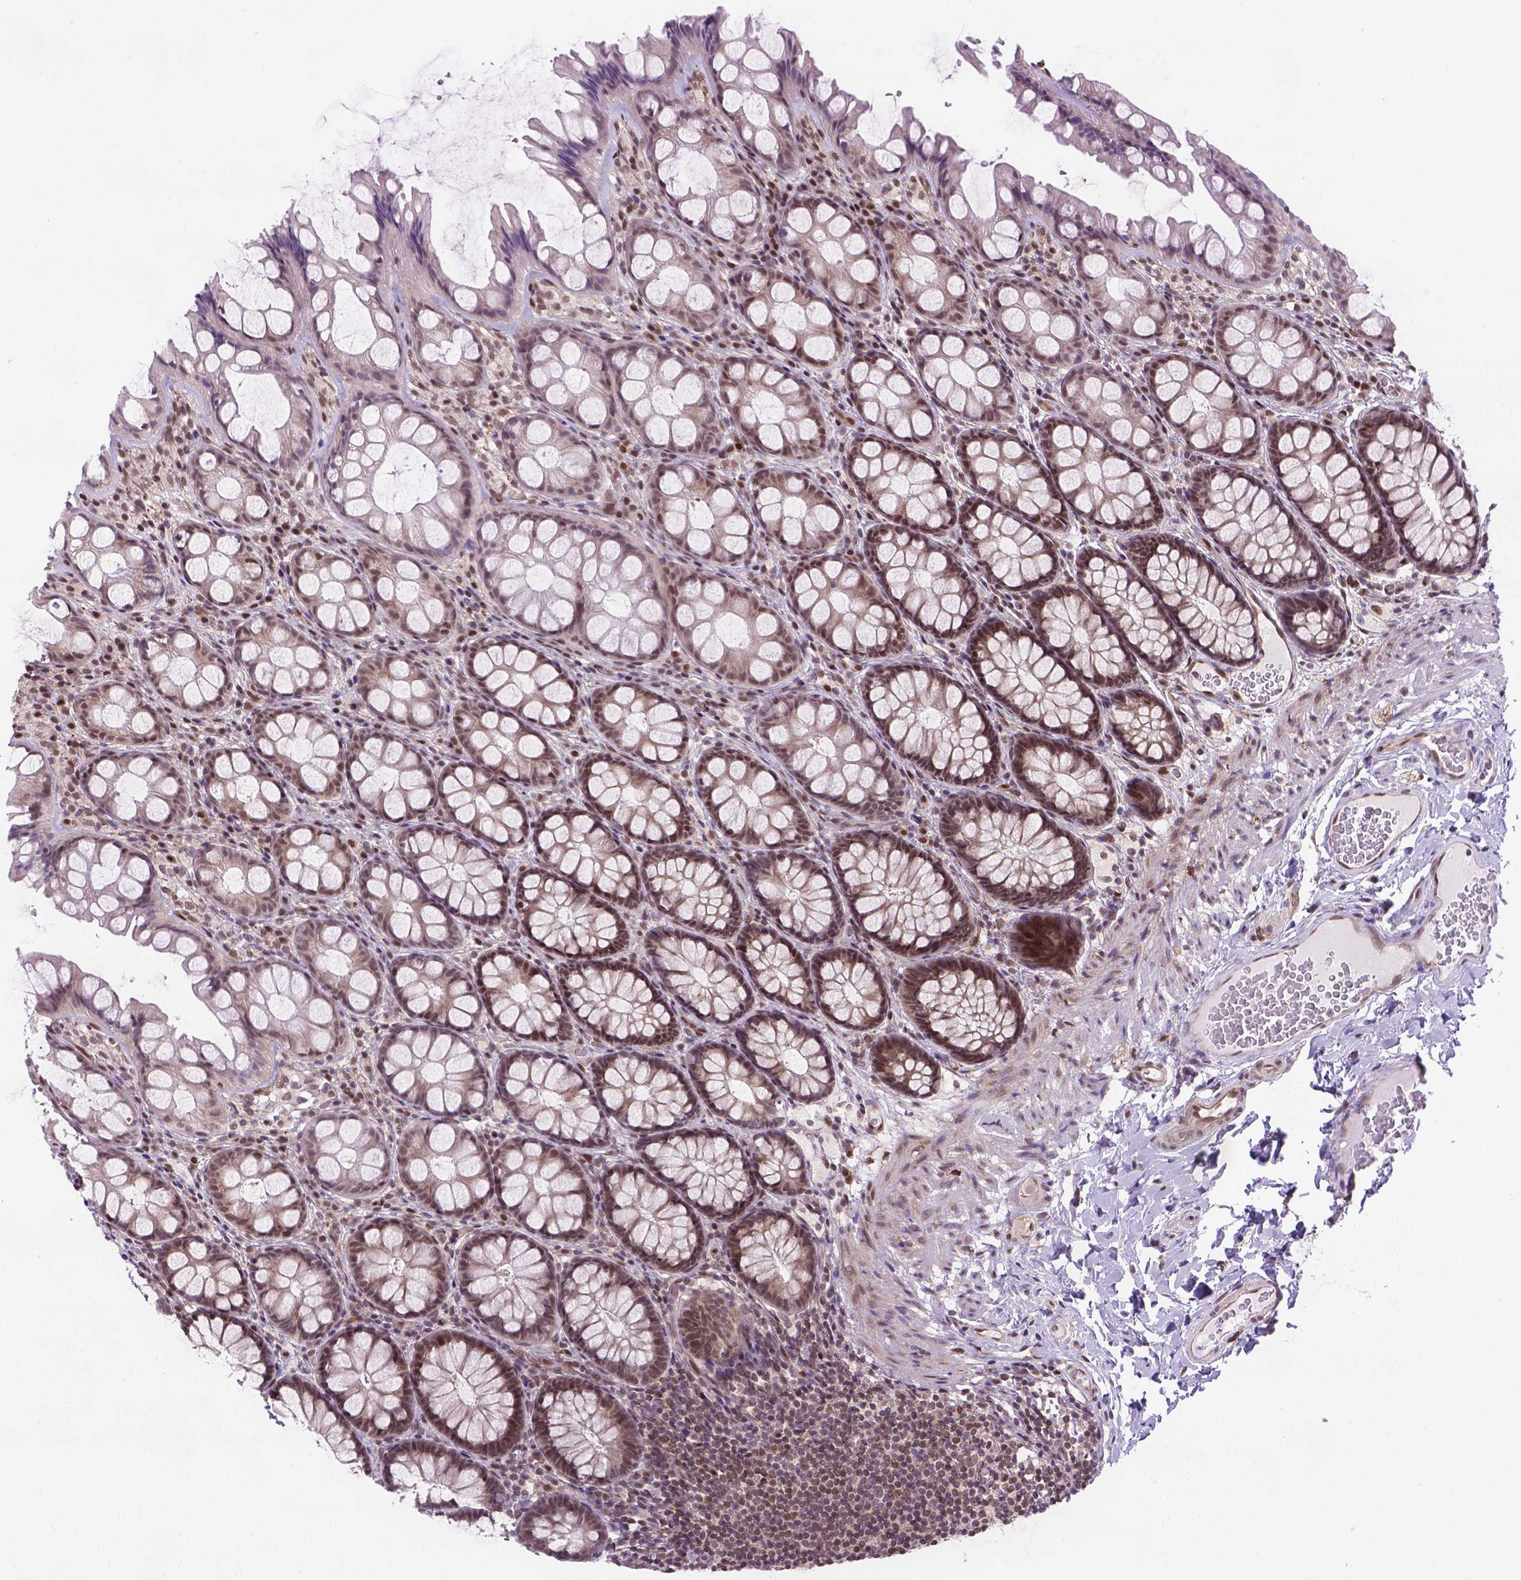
{"staining": {"intensity": "moderate", "quantity": "25%-75%", "location": "nuclear"}, "tissue": "colon", "cell_type": "Endothelial cells", "image_type": "normal", "snomed": [{"axis": "morphology", "description": "Normal tissue, NOS"}, {"axis": "topography", "description": "Colon"}], "caption": "Human colon stained with a brown dye exhibits moderate nuclear positive expression in about 25%-75% of endothelial cells.", "gene": "MGMT", "patient": {"sex": "male", "age": 47}}